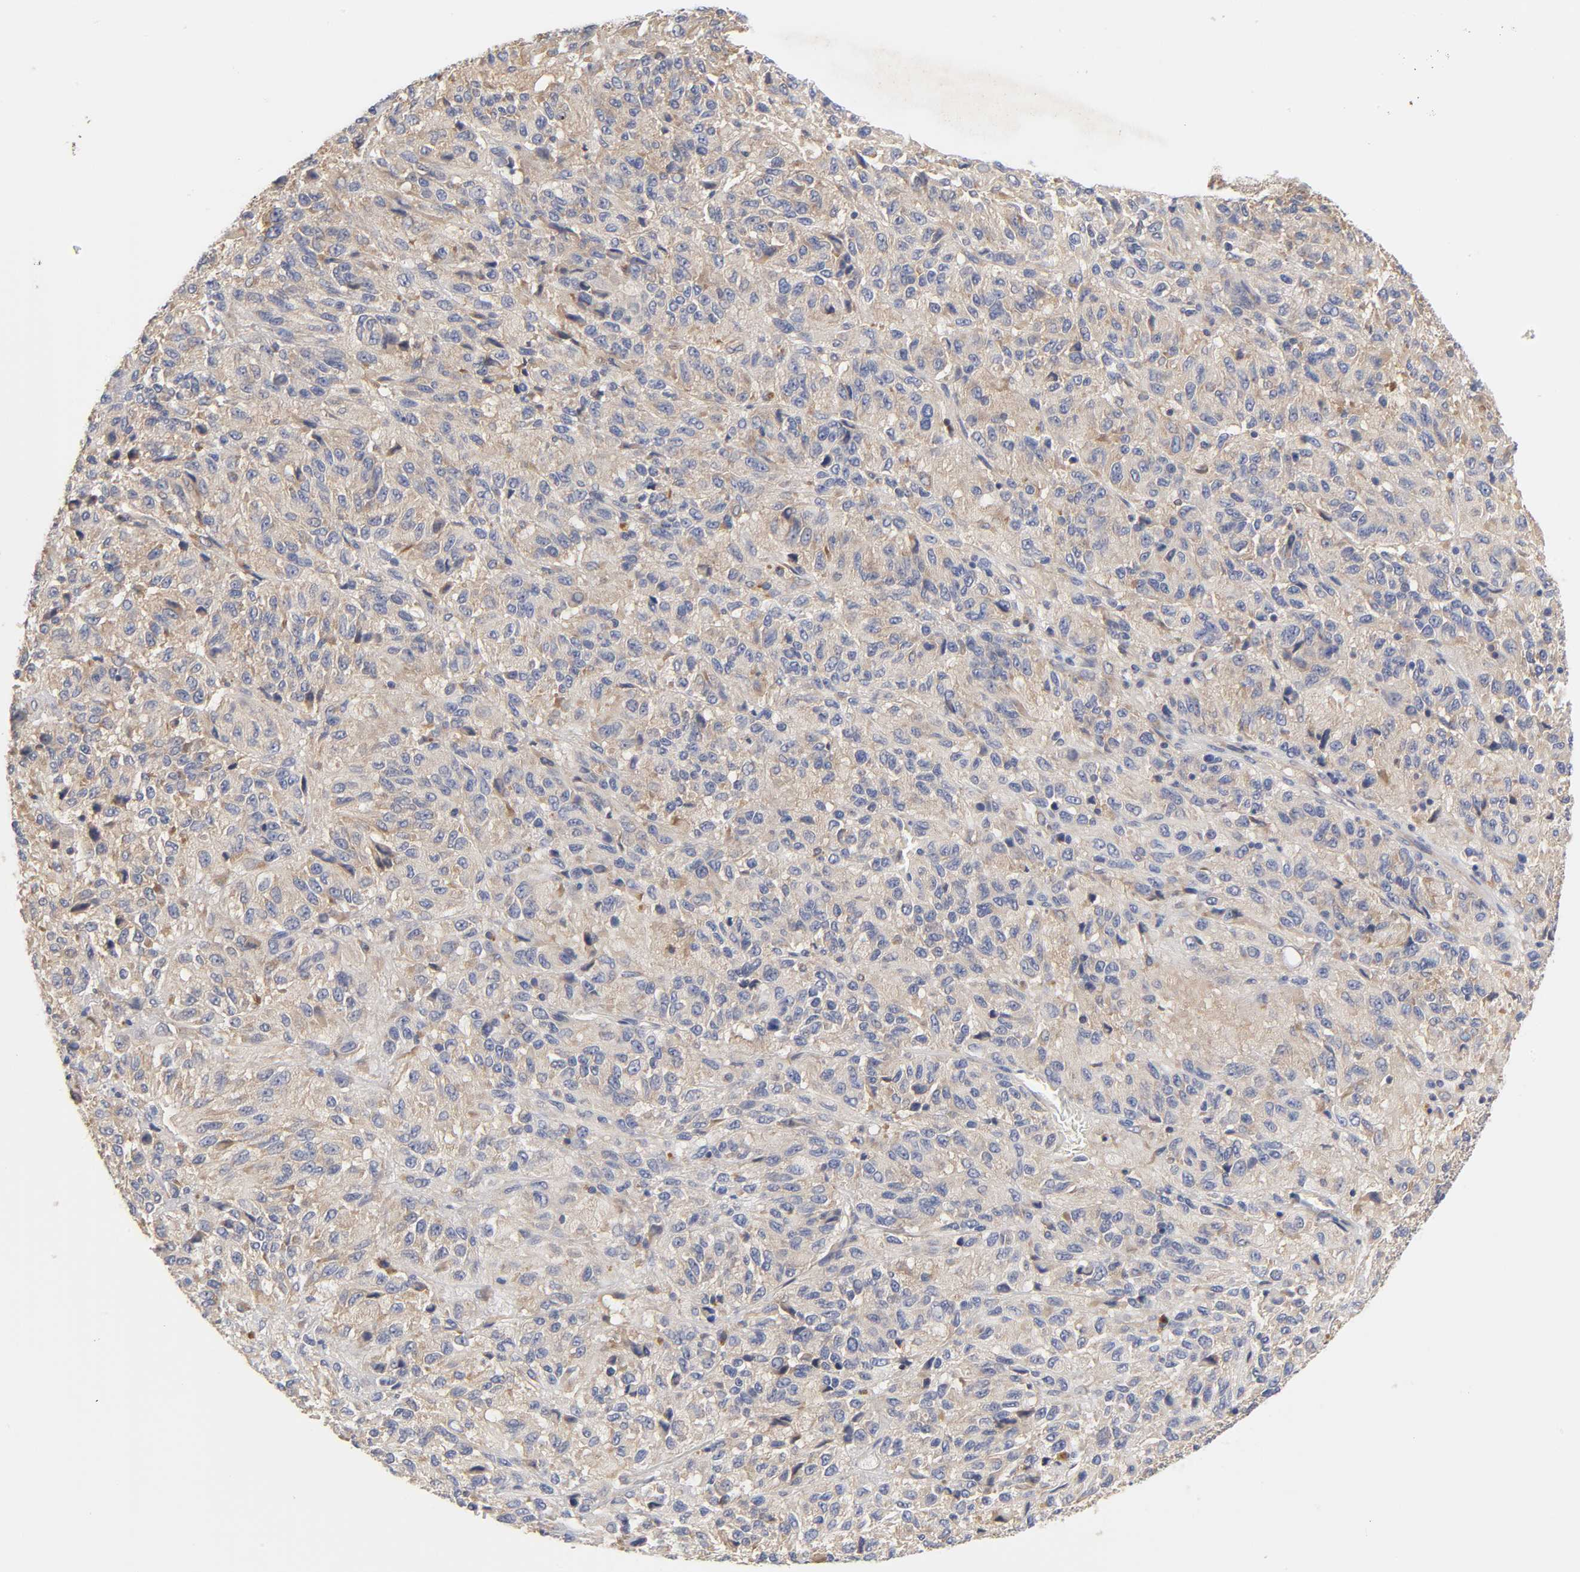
{"staining": {"intensity": "weak", "quantity": ">75%", "location": "cytoplasmic/membranous"}, "tissue": "melanoma", "cell_type": "Tumor cells", "image_type": "cancer", "snomed": [{"axis": "morphology", "description": "Malignant melanoma, Metastatic site"}, {"axis": "topography", "description": "Lung"}], "caption": "Melanoma stained with DAB immunohistochemistry displays low levels of weak cytoplasmic/membranous expression in approximately >75% of tumor cells.", "gene": "RPS29", "patient": {"sex": "male", "age": 64}}